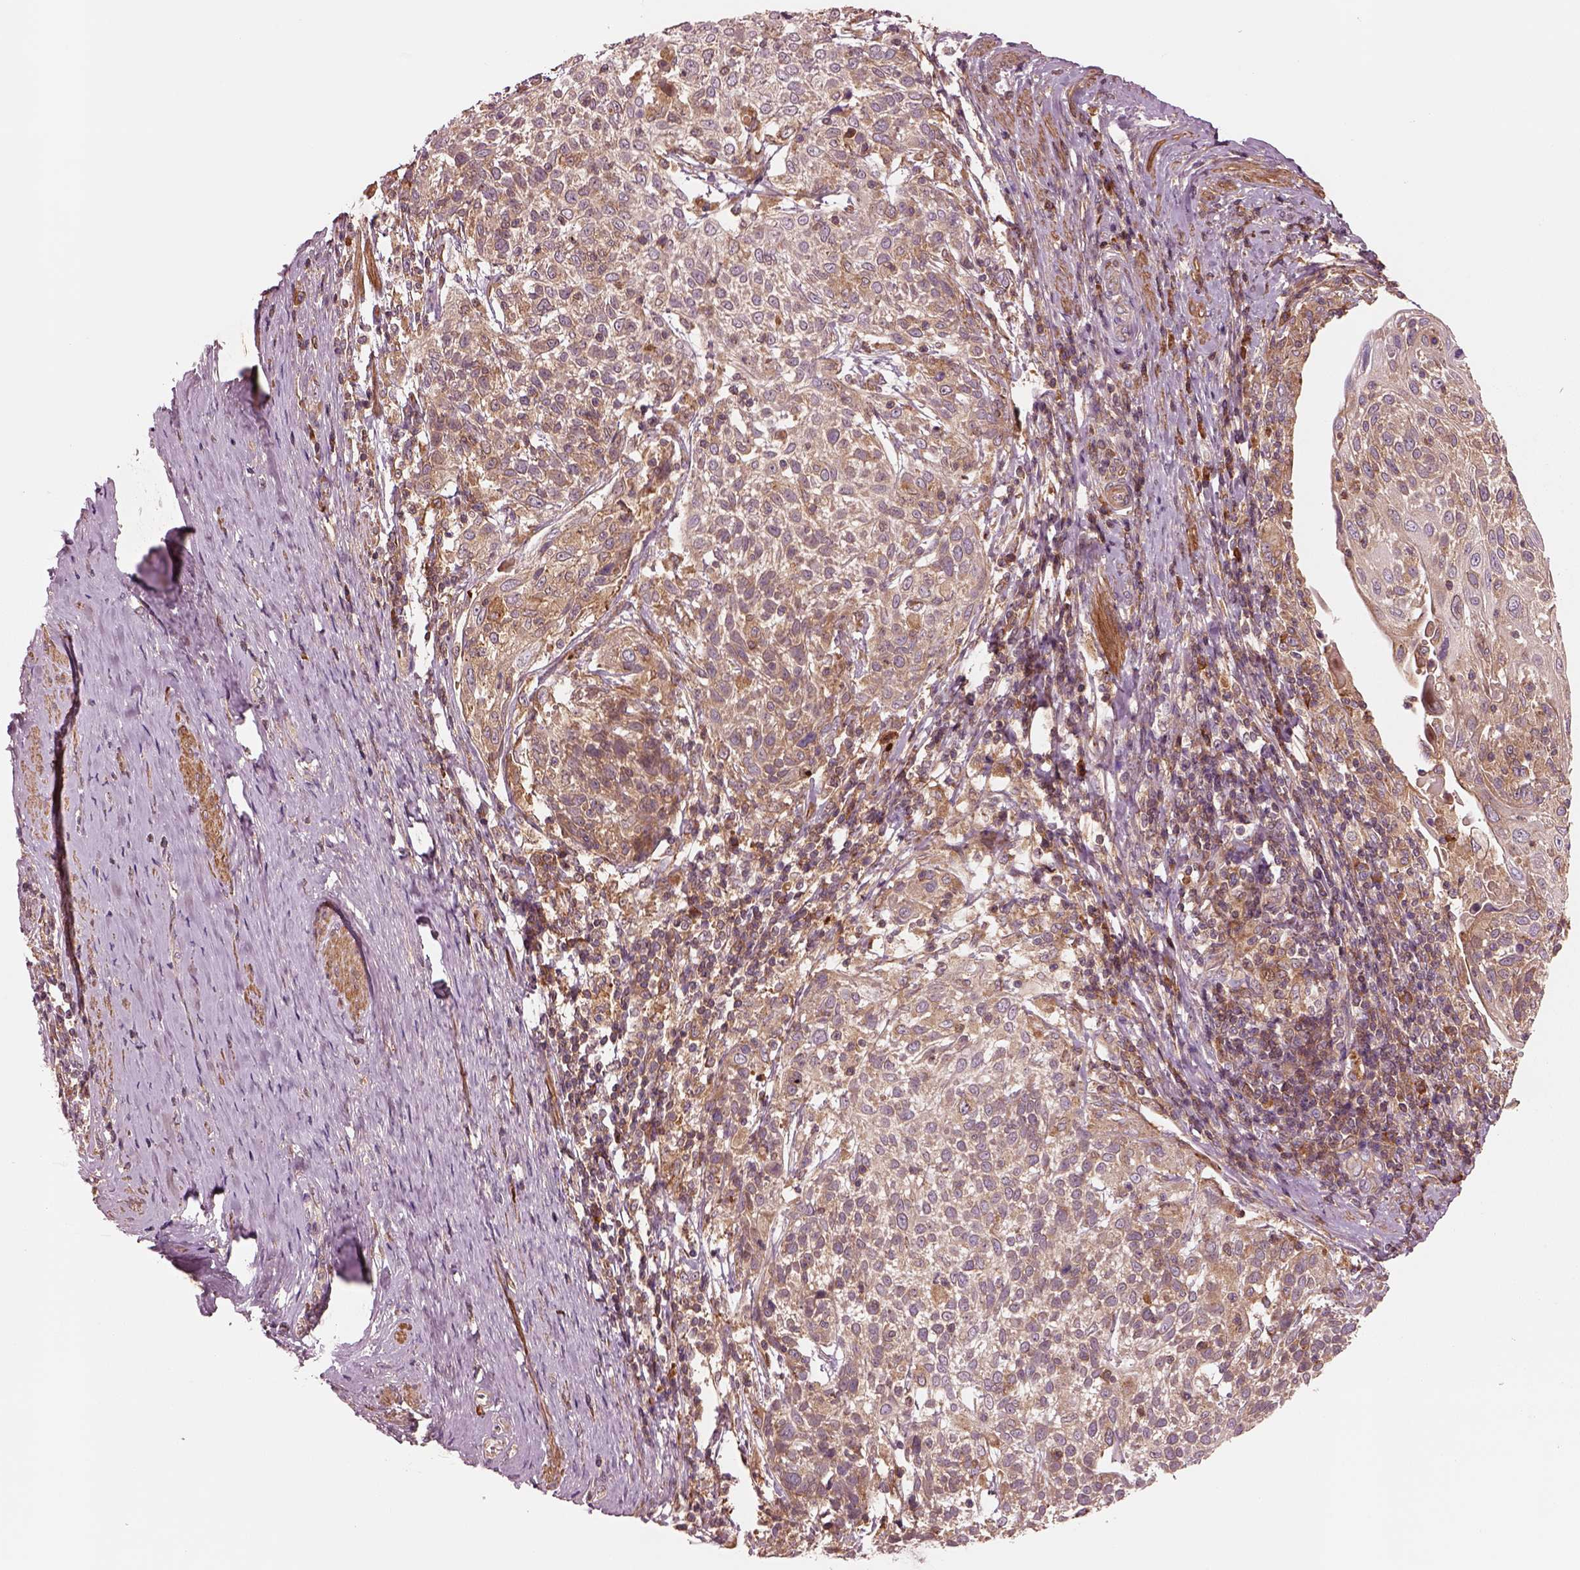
{"staining": {"intensity": "moderate", "quantity": "<25%", "location": "cytoplasmic/membranous"}, "tissue": "cervical cancer", "cell_type": "Tumor cells", "image_type": "cancer", "snomed": [{"axis": "morphology", "description": "Squamous cell carcinoma, NOS"}, {"axis": "topography", "description": "Cervix"}], "caption": "Moderate cytoplasmic/membranous protein expression is appreciated in about <25% of tumor cells in cervical squamous cell carcinoma. (IHC, brightfield microscopy, high magnification).", "gene": "ASCC2", "patient": {"sex": "female", "age": 61}}